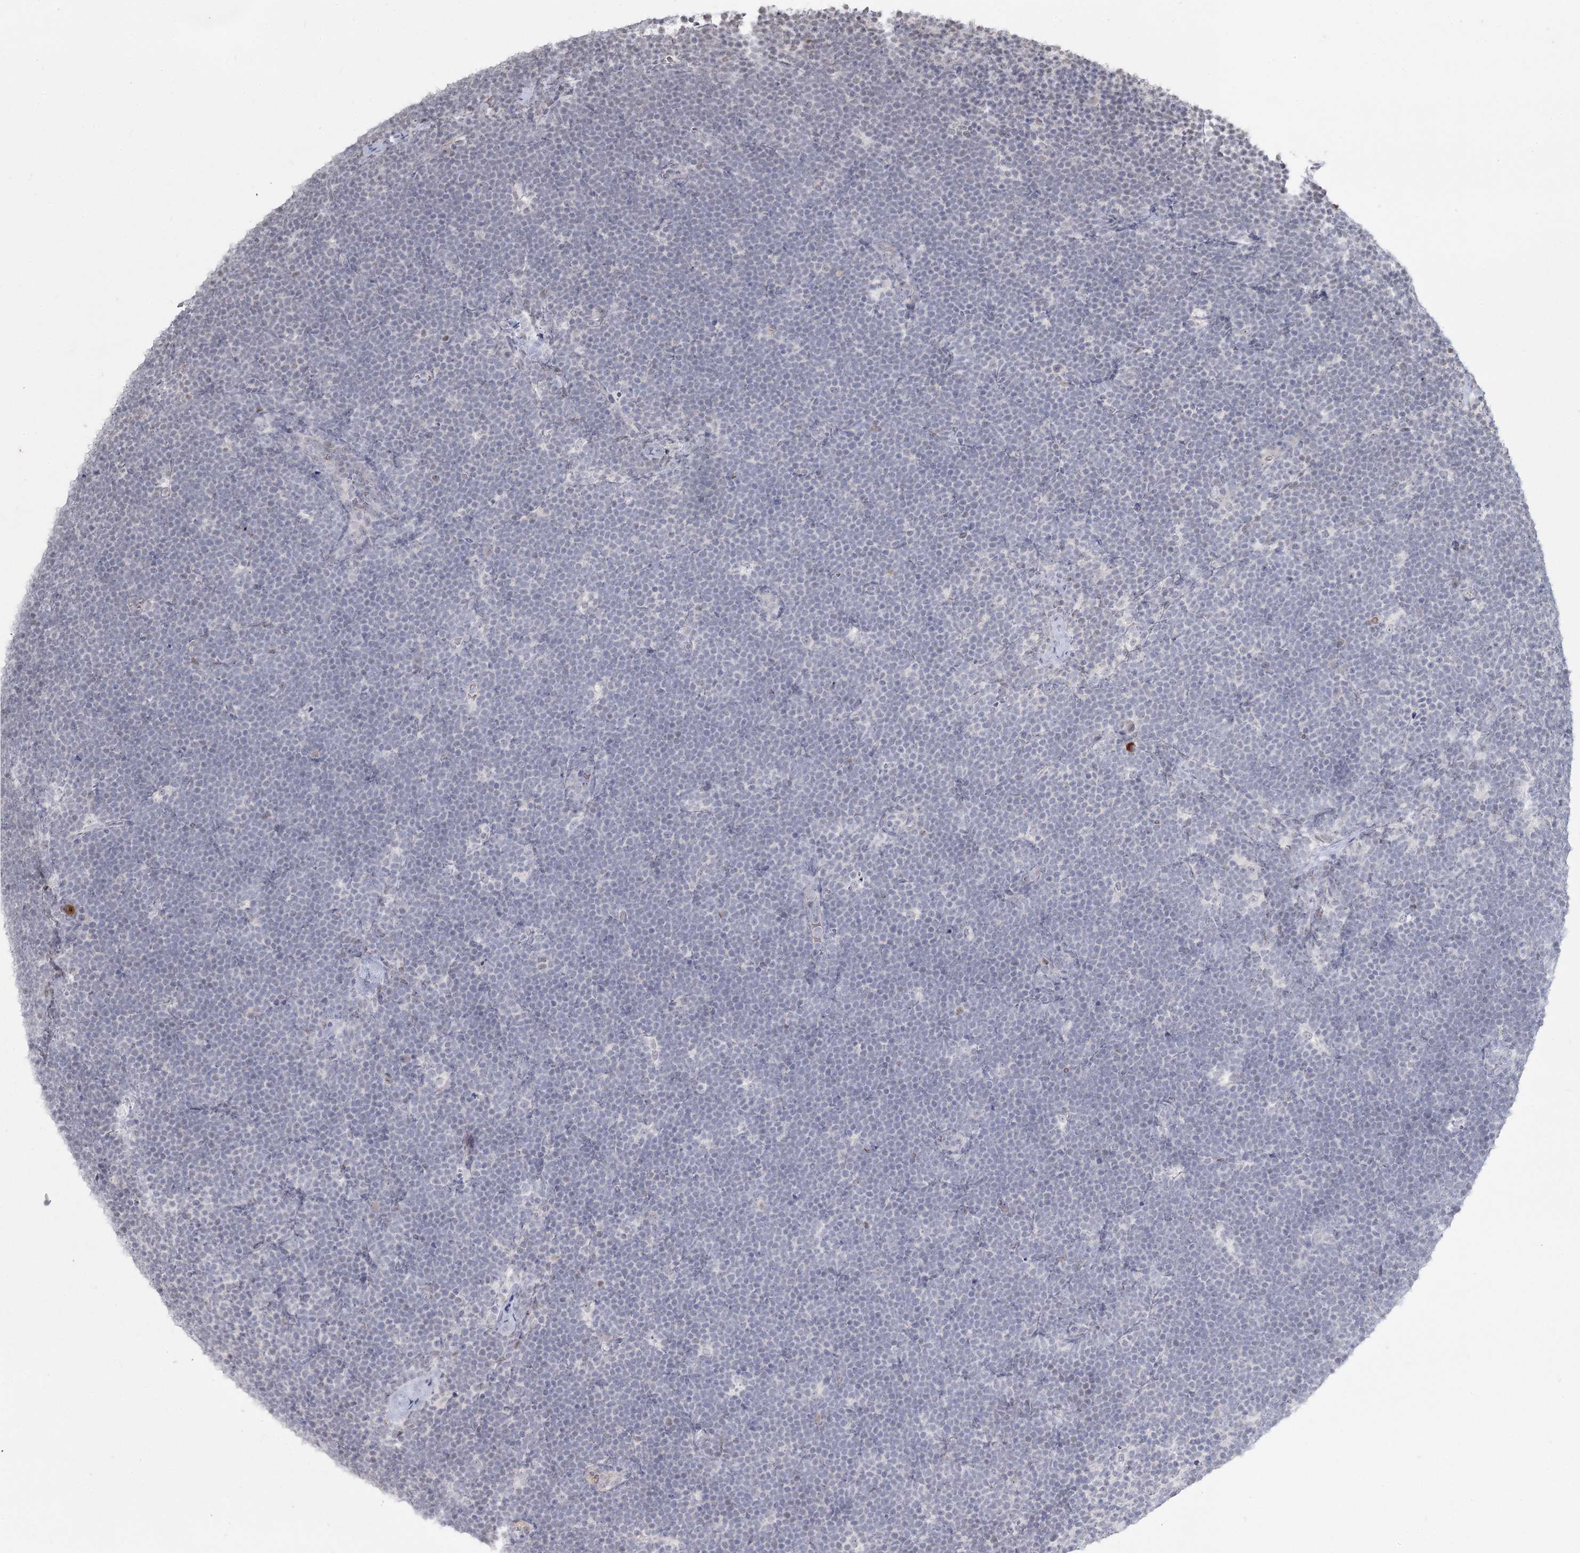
{"staining": {"intensity": "negative", "quantity": "none", "location": "none"}, "tissue": "lymphoma", "cell_type": "Tumor cells", "image_type": "cancer", "snomed": [{"axis": "morphology", "description": "Malignant lymphoma, non-Hodgkin's type, High grade"}, {"axis": "topography", "description": "Lymph node"}], "caption": "Immunohistochemistry (IHC) image of neoplastic tissue: lymphoma stained with DAB exhibits no significant protein staining in tumor cells.", "gene": "LY6G5C", "patient": {"sex": "male", "age": 13}}